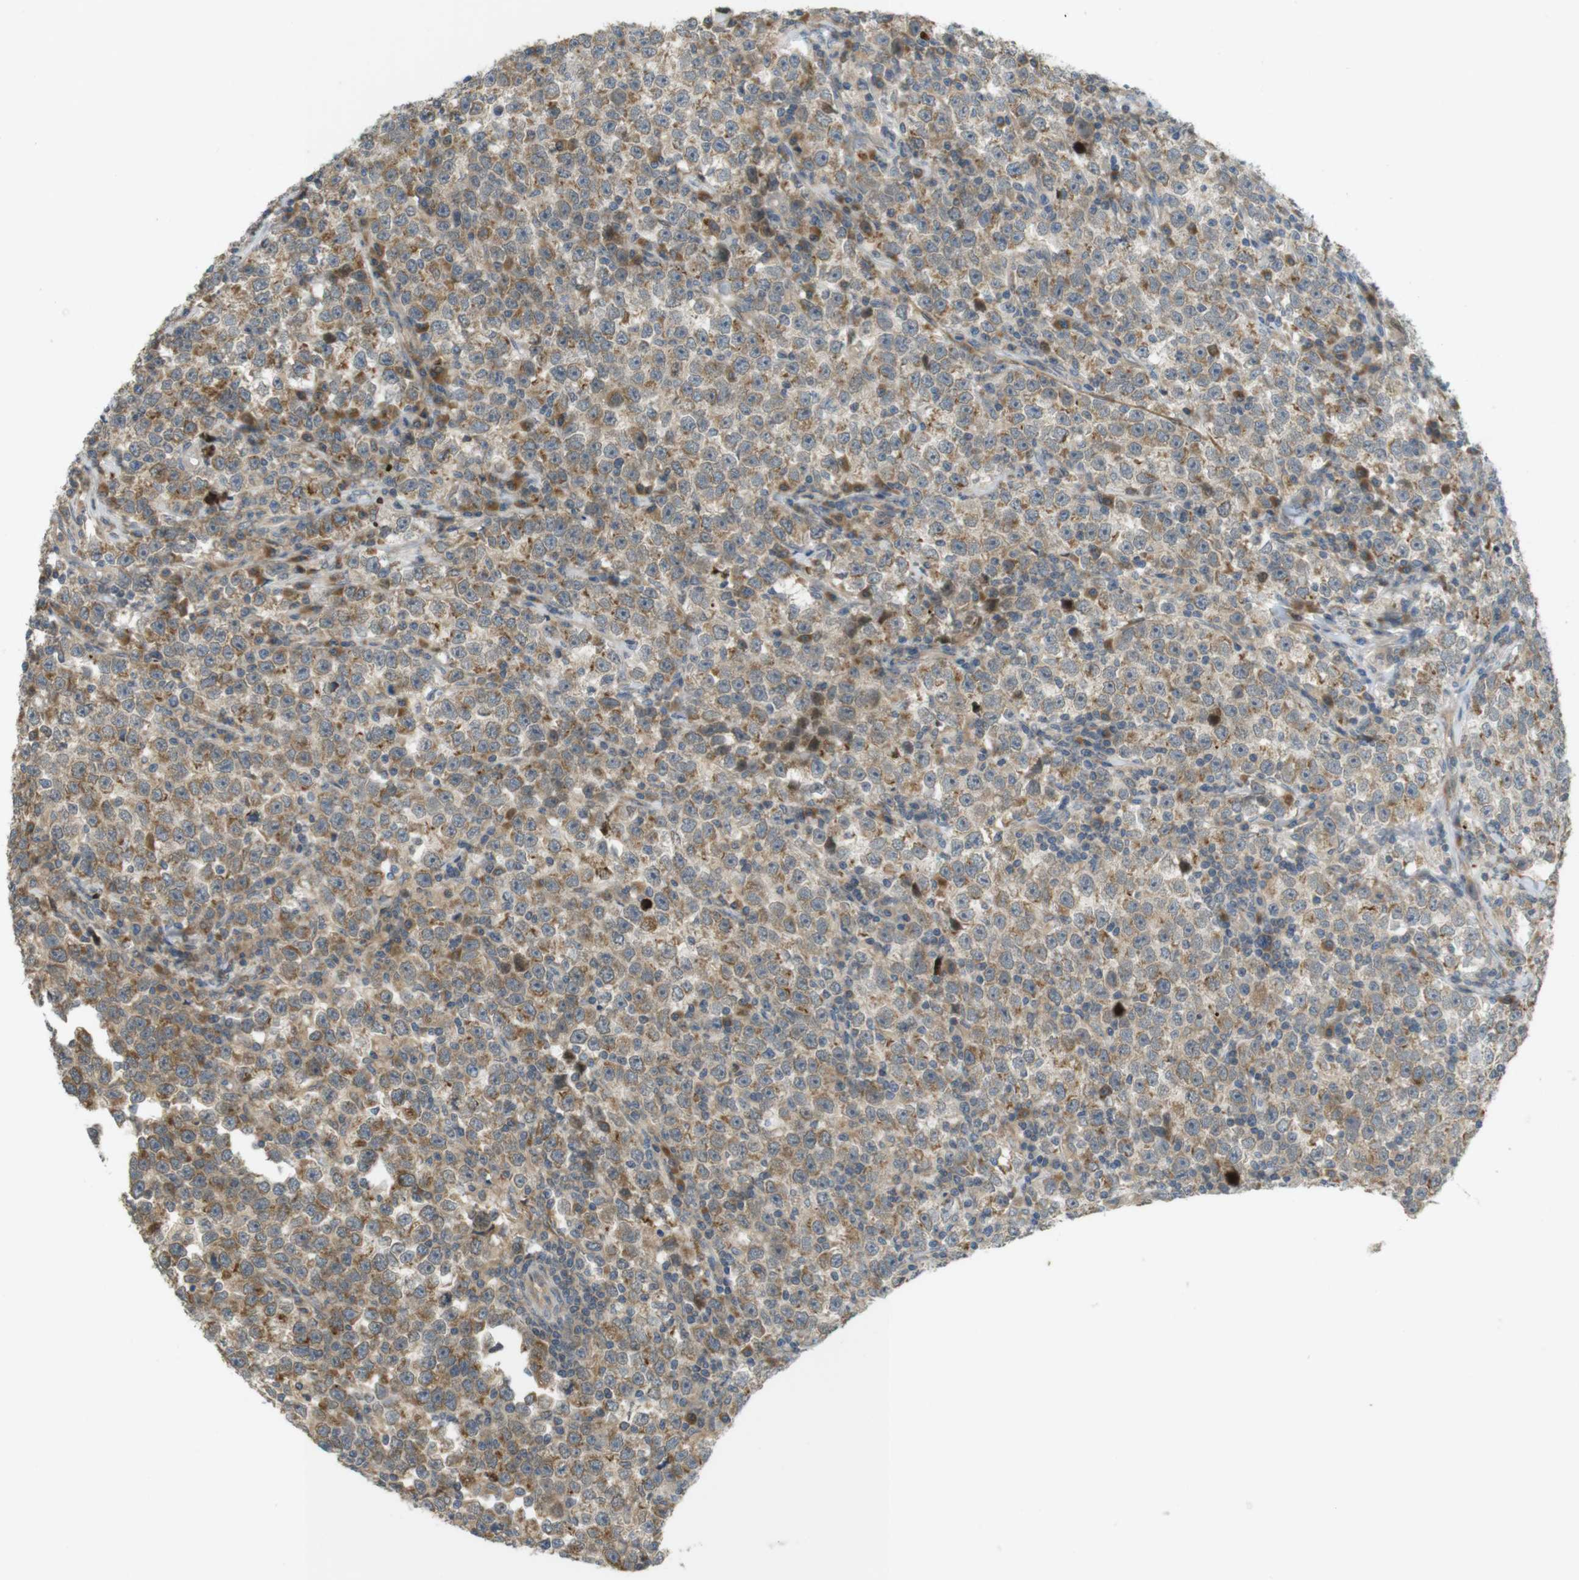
{"staining": {"intensity": "moderate", "quantity": ">75%", "location": "cytoplasmic/membranous"}, "tissue": "testis cancer", "cell_type": "Tumor cells", "image_type": "cancer", "snomed": [{"axis": "morphology", "description": "Seminoma, NOS"}, {"axis": "topography", "description": "Testis"}], "caption": "Protein expression analysis of human testis seminoma reveals moderate cytoplasmic/membranous positivity in about >75% of tumor cells.", "gene": "CLRN3", "patient": {"sex": "male", "age": 43}}